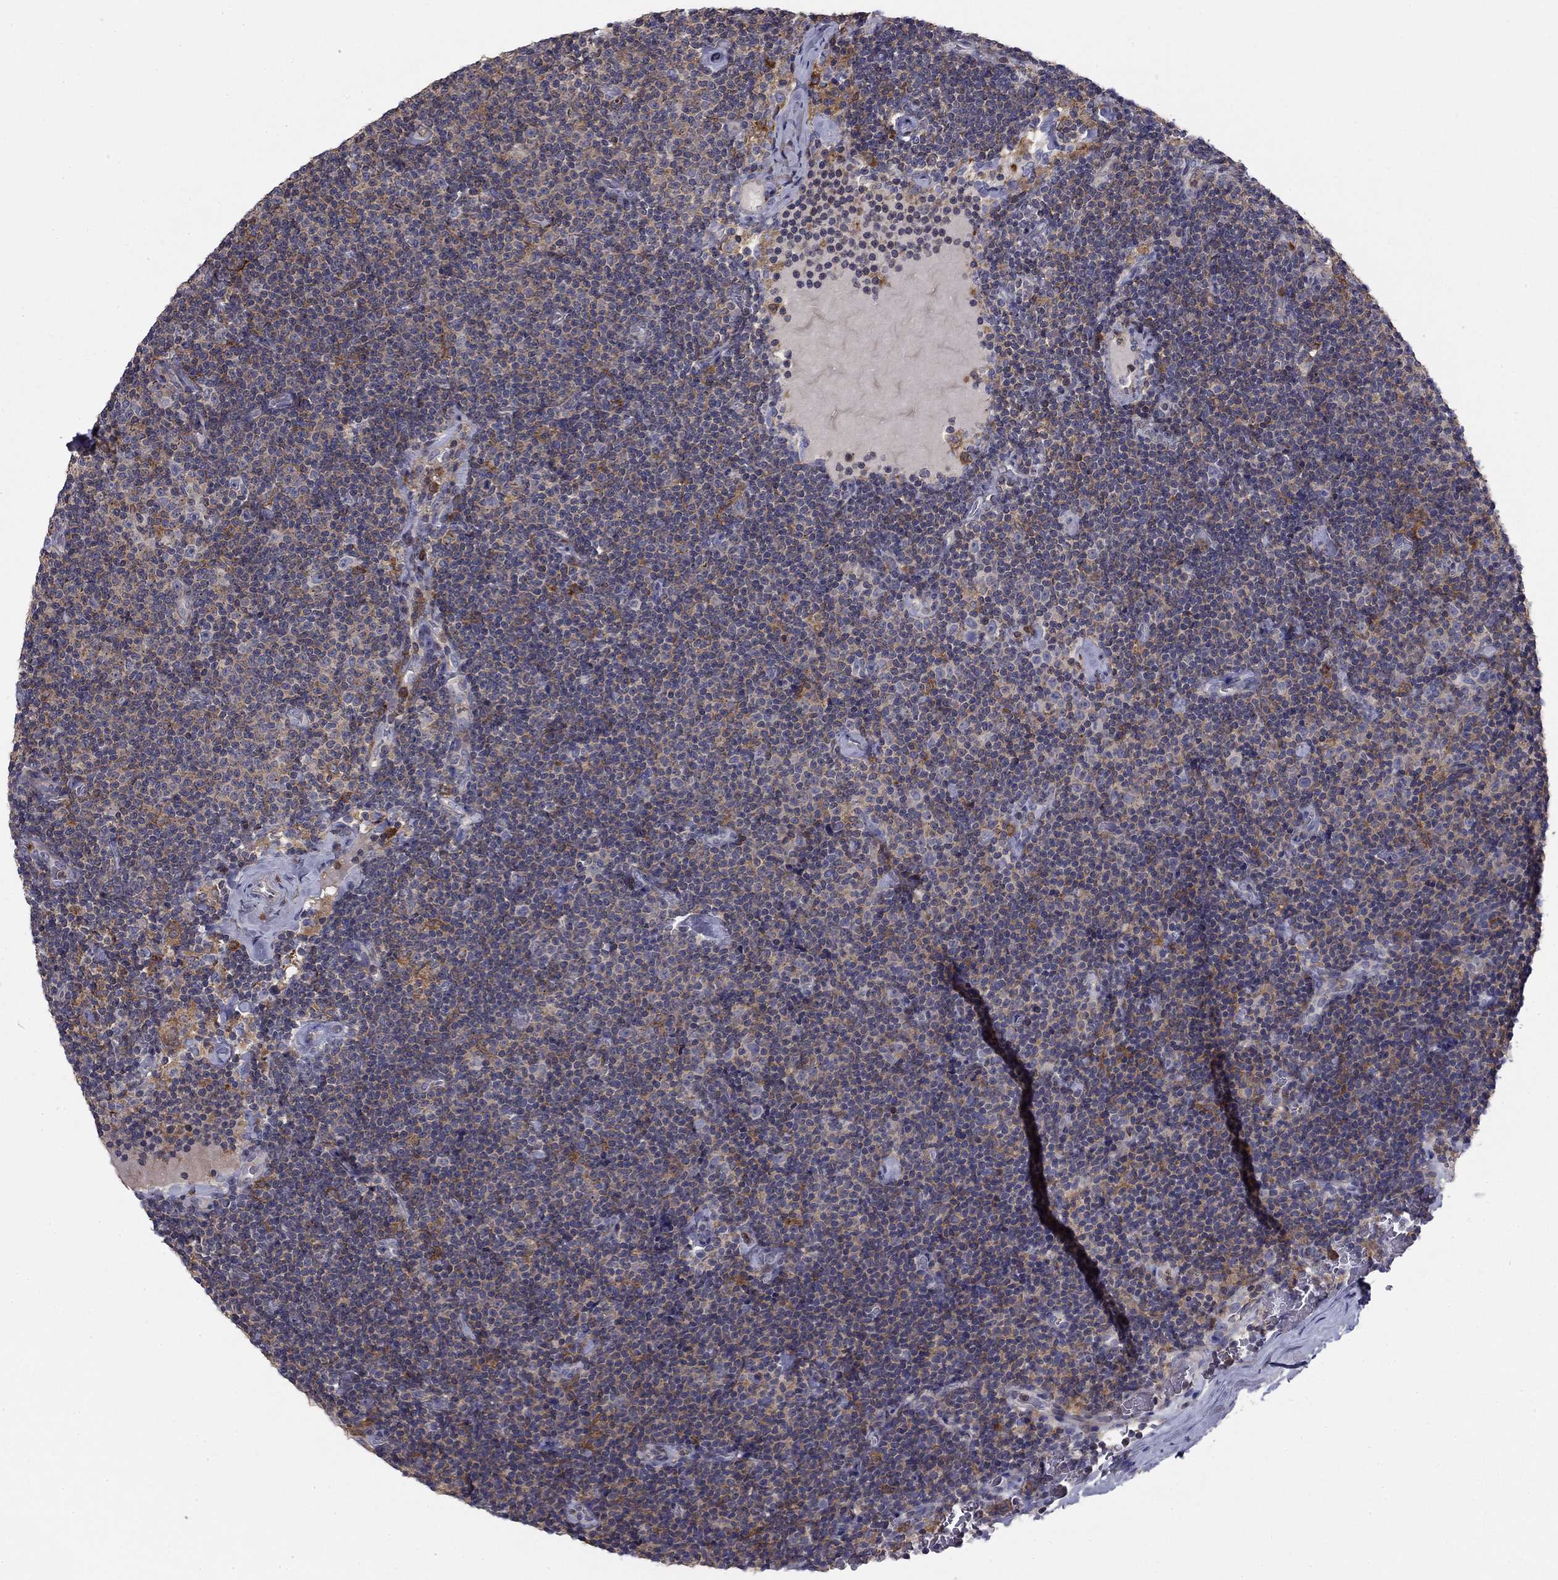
{"staining": {"intensity": "moderate", "quantity": "<25%", "location": "cytoplasmic/membranous"}, "tissue": "lymphoma", "cell_type": "Tumor cells", "image_type": "cancer", "snomed": [{"axis": "morphology", "description": "Malignant lymphoma, non-Hodgkin's type, Low grade"}, {"axis": "topography", "description": "Lymph node"}], "caption": "Immunohistochemical staining of lymphoma exhibits moderate cytoplasmic/membranous protein staining in about <25% of tumor cells. The staining was performed using DAB to visualize the protein expression in brown, while the nuclei were stained in blue with hematoxylin (Magnification: 20x).", "gene": "PLCB2", "patient": {"sex": "male", "age": 81}}